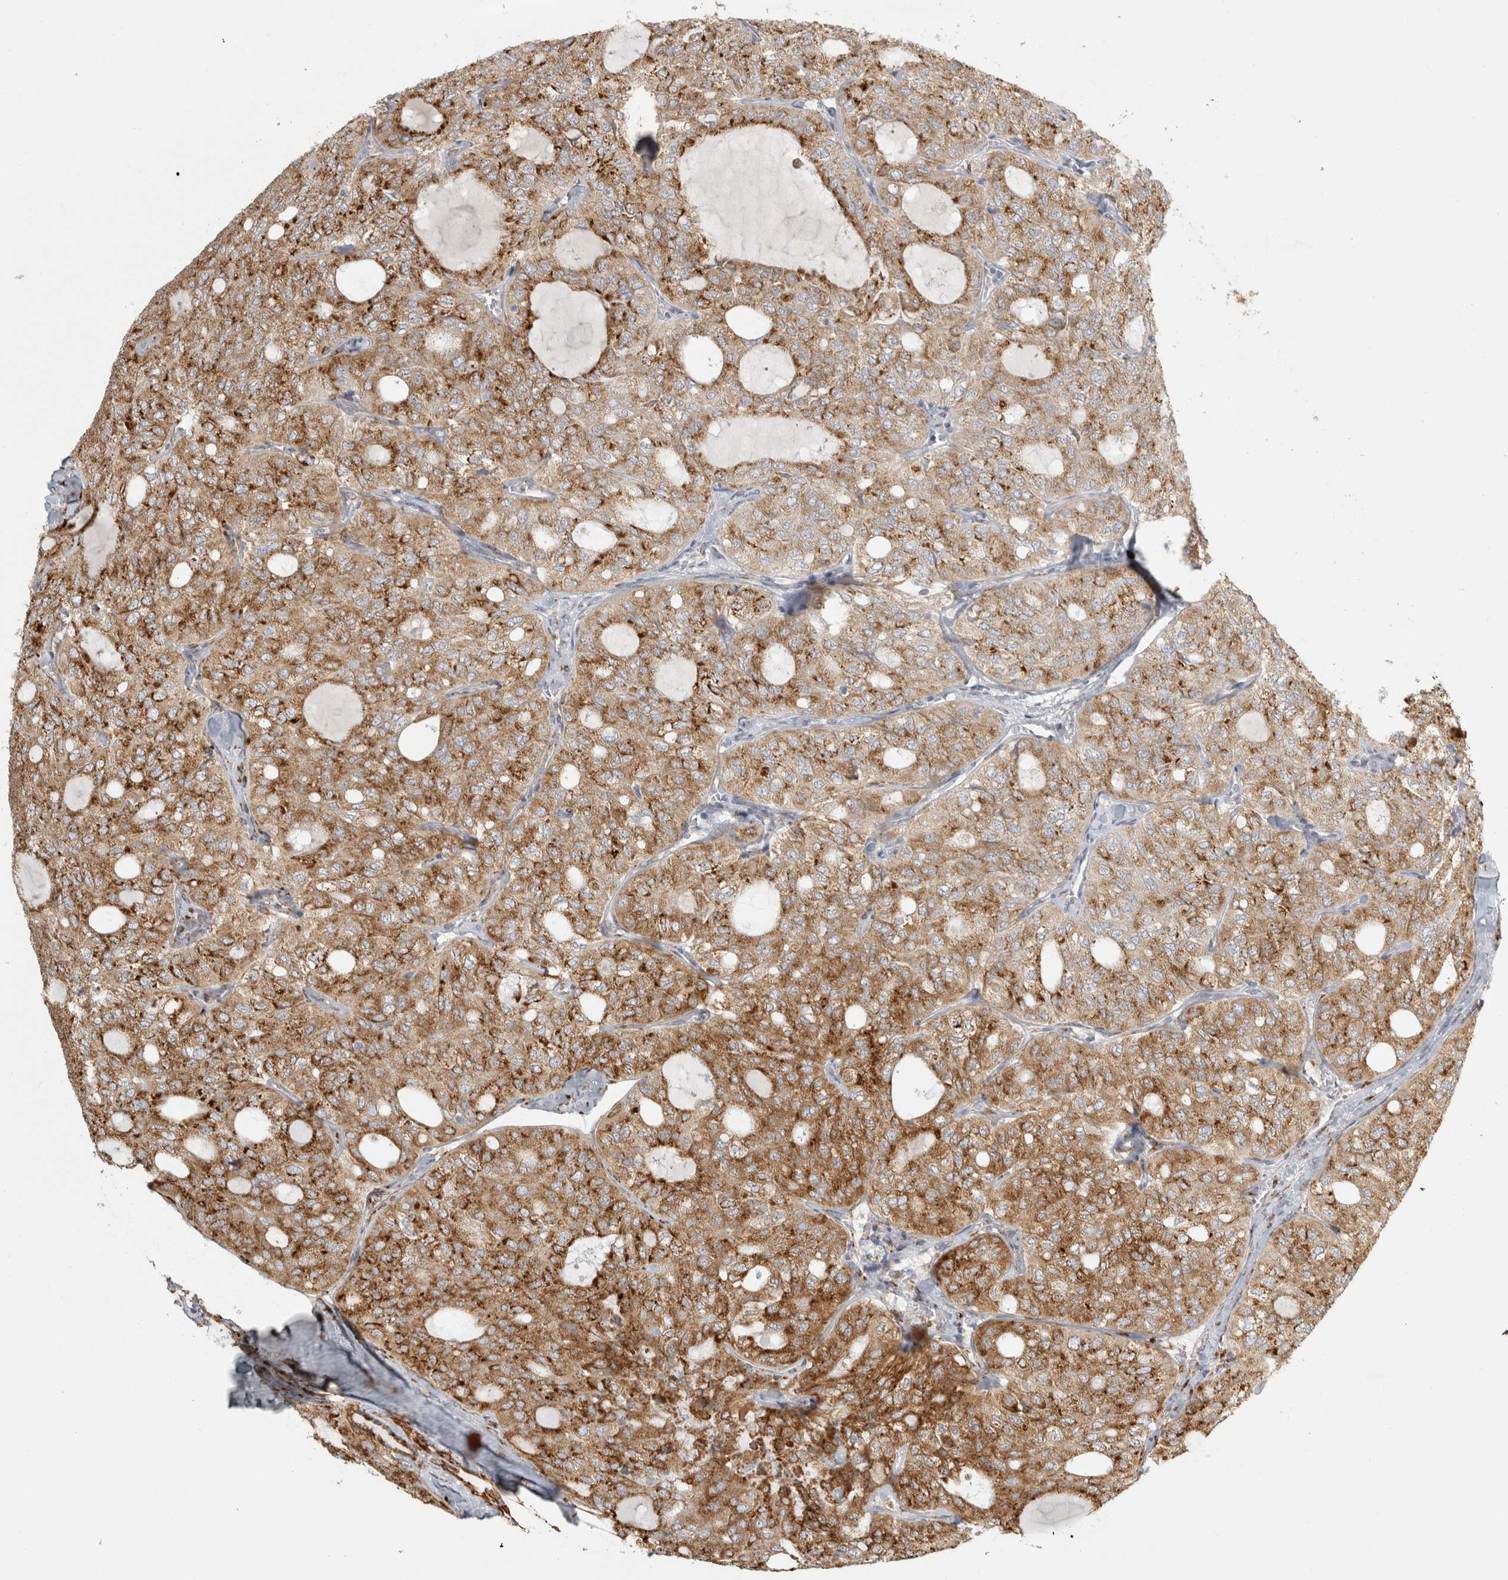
{"staining": {"intensity": "moderate", "quantity": ">75%", "location": "cytoplasmic/membranous"}, "tissue": "thyroid cancer", "cell_type": "Tumor cells", "image_type": "cancer", "snomed": [{"axis": "morphology", "description": "Follicular adenoma carcinoma, NOS"}, {"axis": "topography", "description": "Thyroid gland"}], "caption": "Thyroid follicular adenoma carcinoma was stained to show a protein in brown. There is medium levels of moderate cytoplasmic/membranous expression in approximately >75% of tumor cells. (IHC, brightfield microscopy, high magnification).", "gene": "OSTN", "patient": {"sex": "male", "age": 75}}